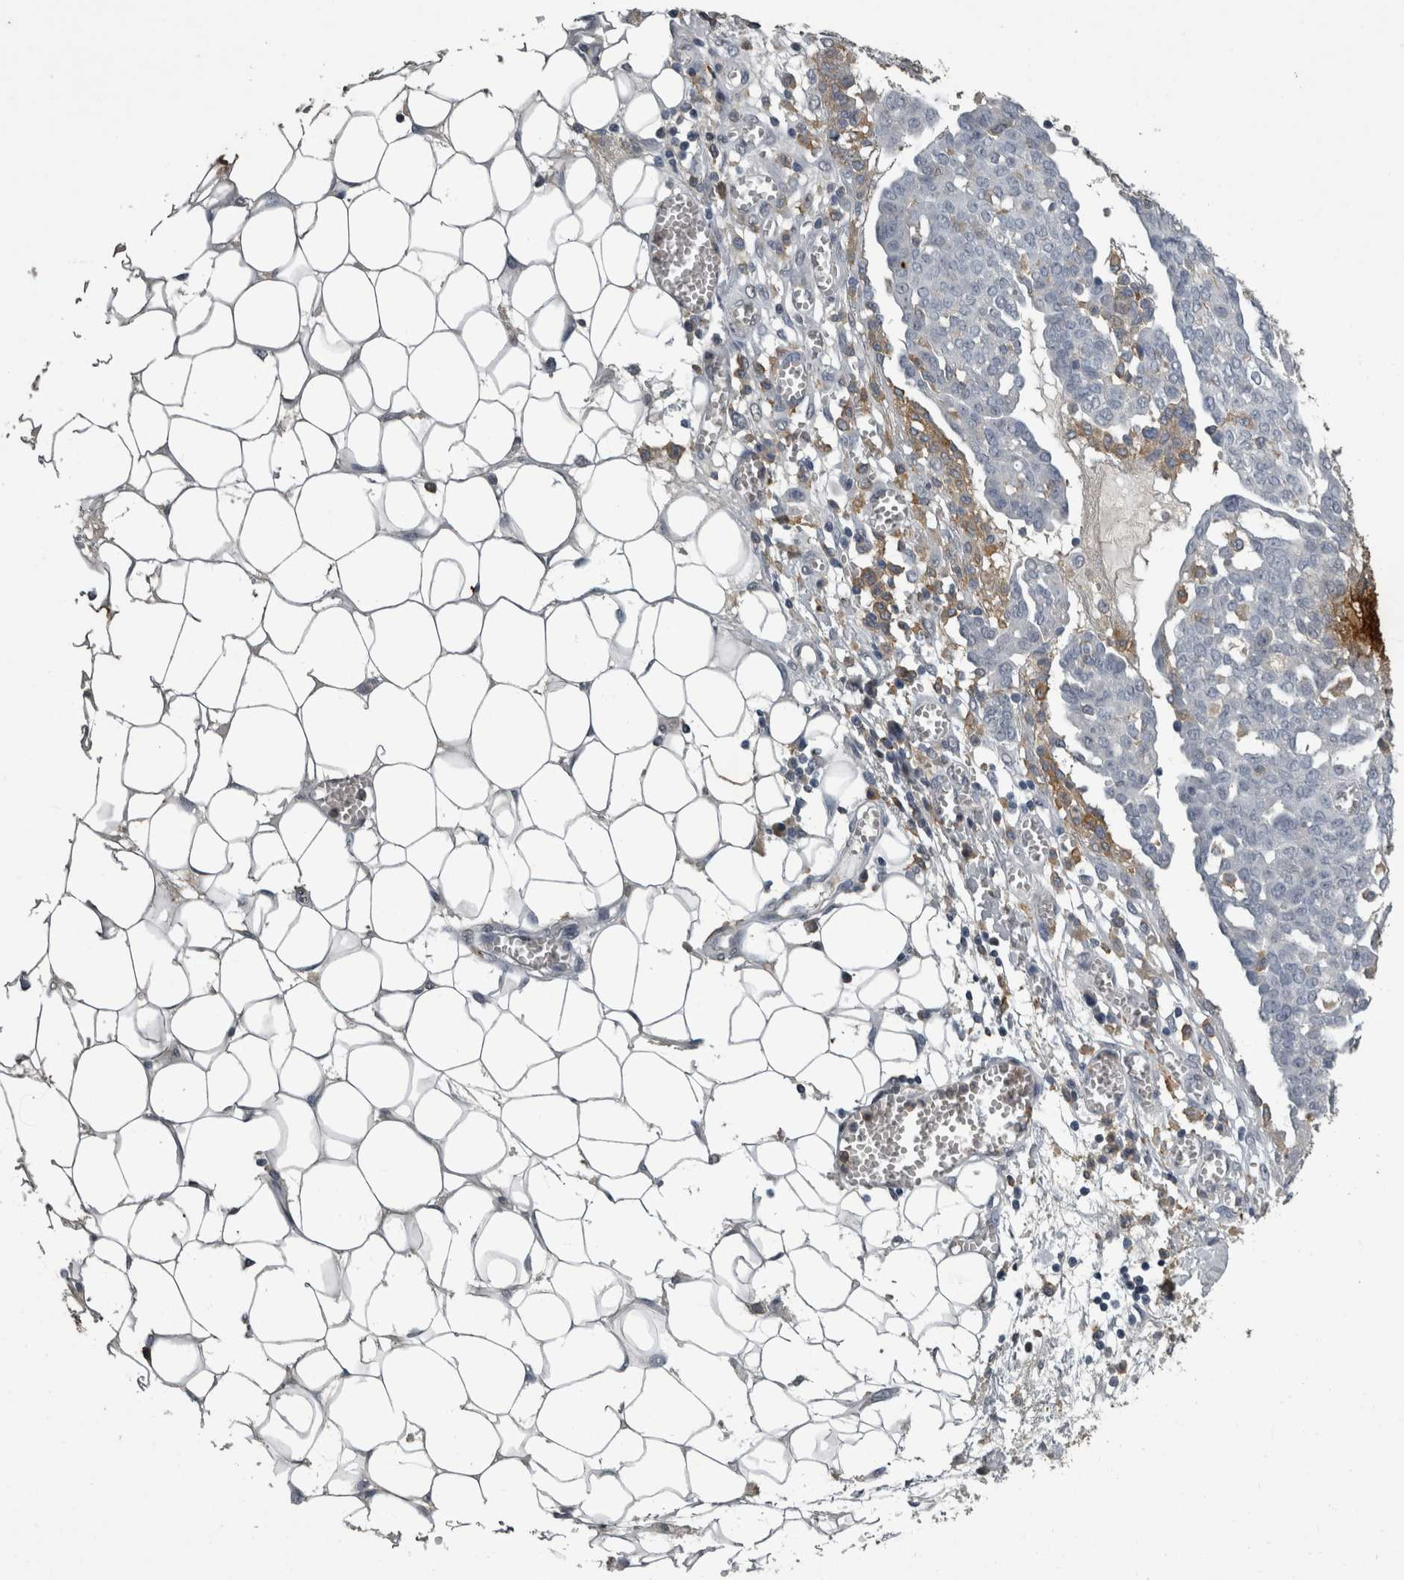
{"staining": {"intensity": "negative", "quantity": "none", "location": "none"}, "tissue": "ovarian cancer", "cell_type": "Tumor cells", "image_type": "cancer", "snomed": [{"axis": "morphology", "description": "Cystadenocarcinoma, serous, NOS"}, {"axis": "topography", "description": "Soft tissue"}, {"axis": "topography", "description": "Ovary"}], "caption": "Image shows no protein staining in tumor cells of ovarian cancer (serous cystadenocarcinoma) tissue. (DAB IHC visualized using brightfield microscopy, high magnification).", "gene": "PIK3AP1", "patient": {"sex": "female", "age": 57}}